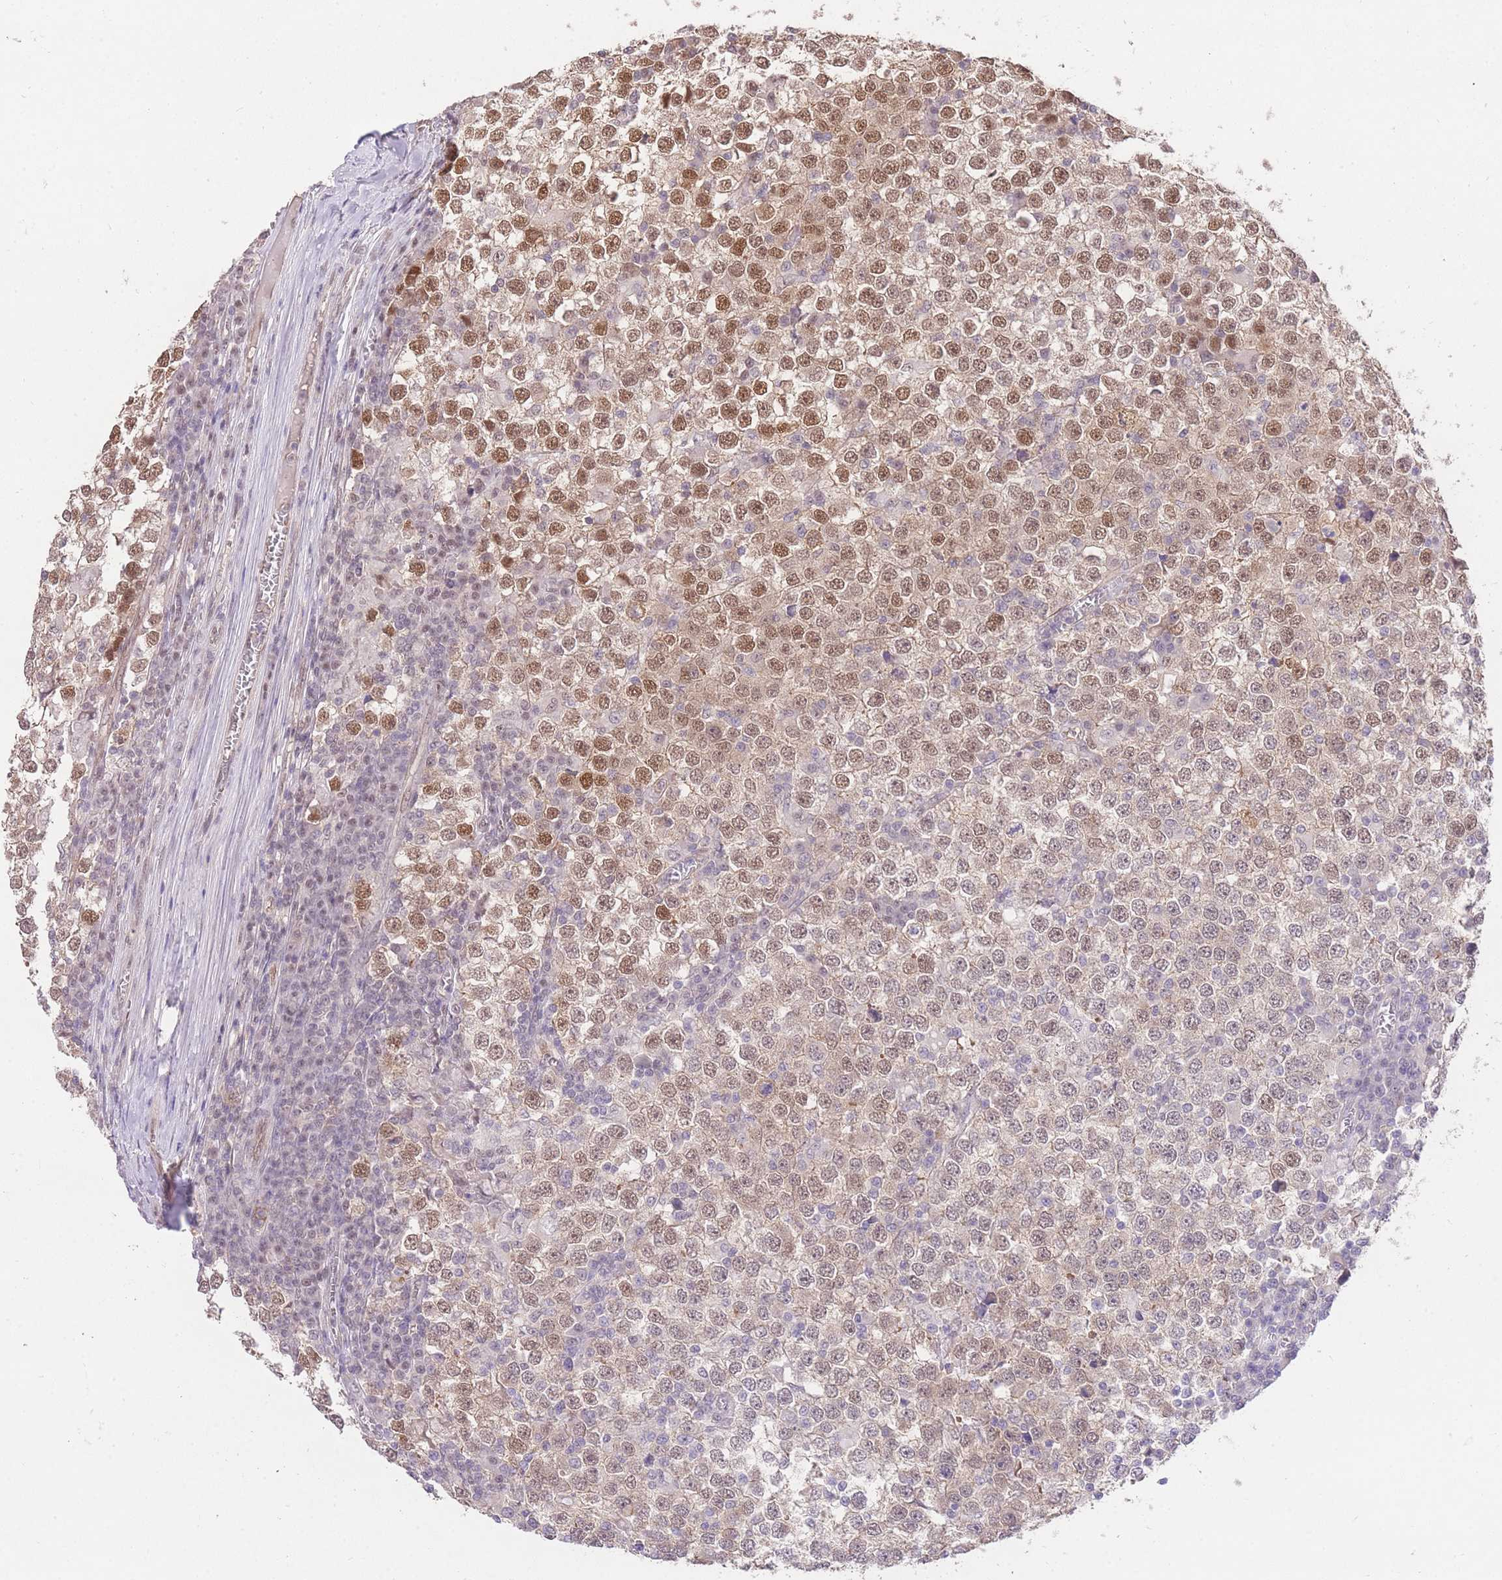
{"staining": {"intensity": "moderate", "quantity": "25%-75%", "location": "nuclear"}, "tissue": "testis cancer", "cell_type": "Tumor cells", "image_type": "cancer", "snomed": [{"axis": "morphology", "description": "Seminoma, NOS"}, {"axis": "topography", "description": "Testis"}], "caption": "A high-resolution image shows immunohistochemistry (IHC) staining of testis seminoma, which exhibits moderate nuclear positivity in approximately 25%-75% of tumor cells.", "gene": "UBXN7", "patient": {"sex": "male", "age": 65}}